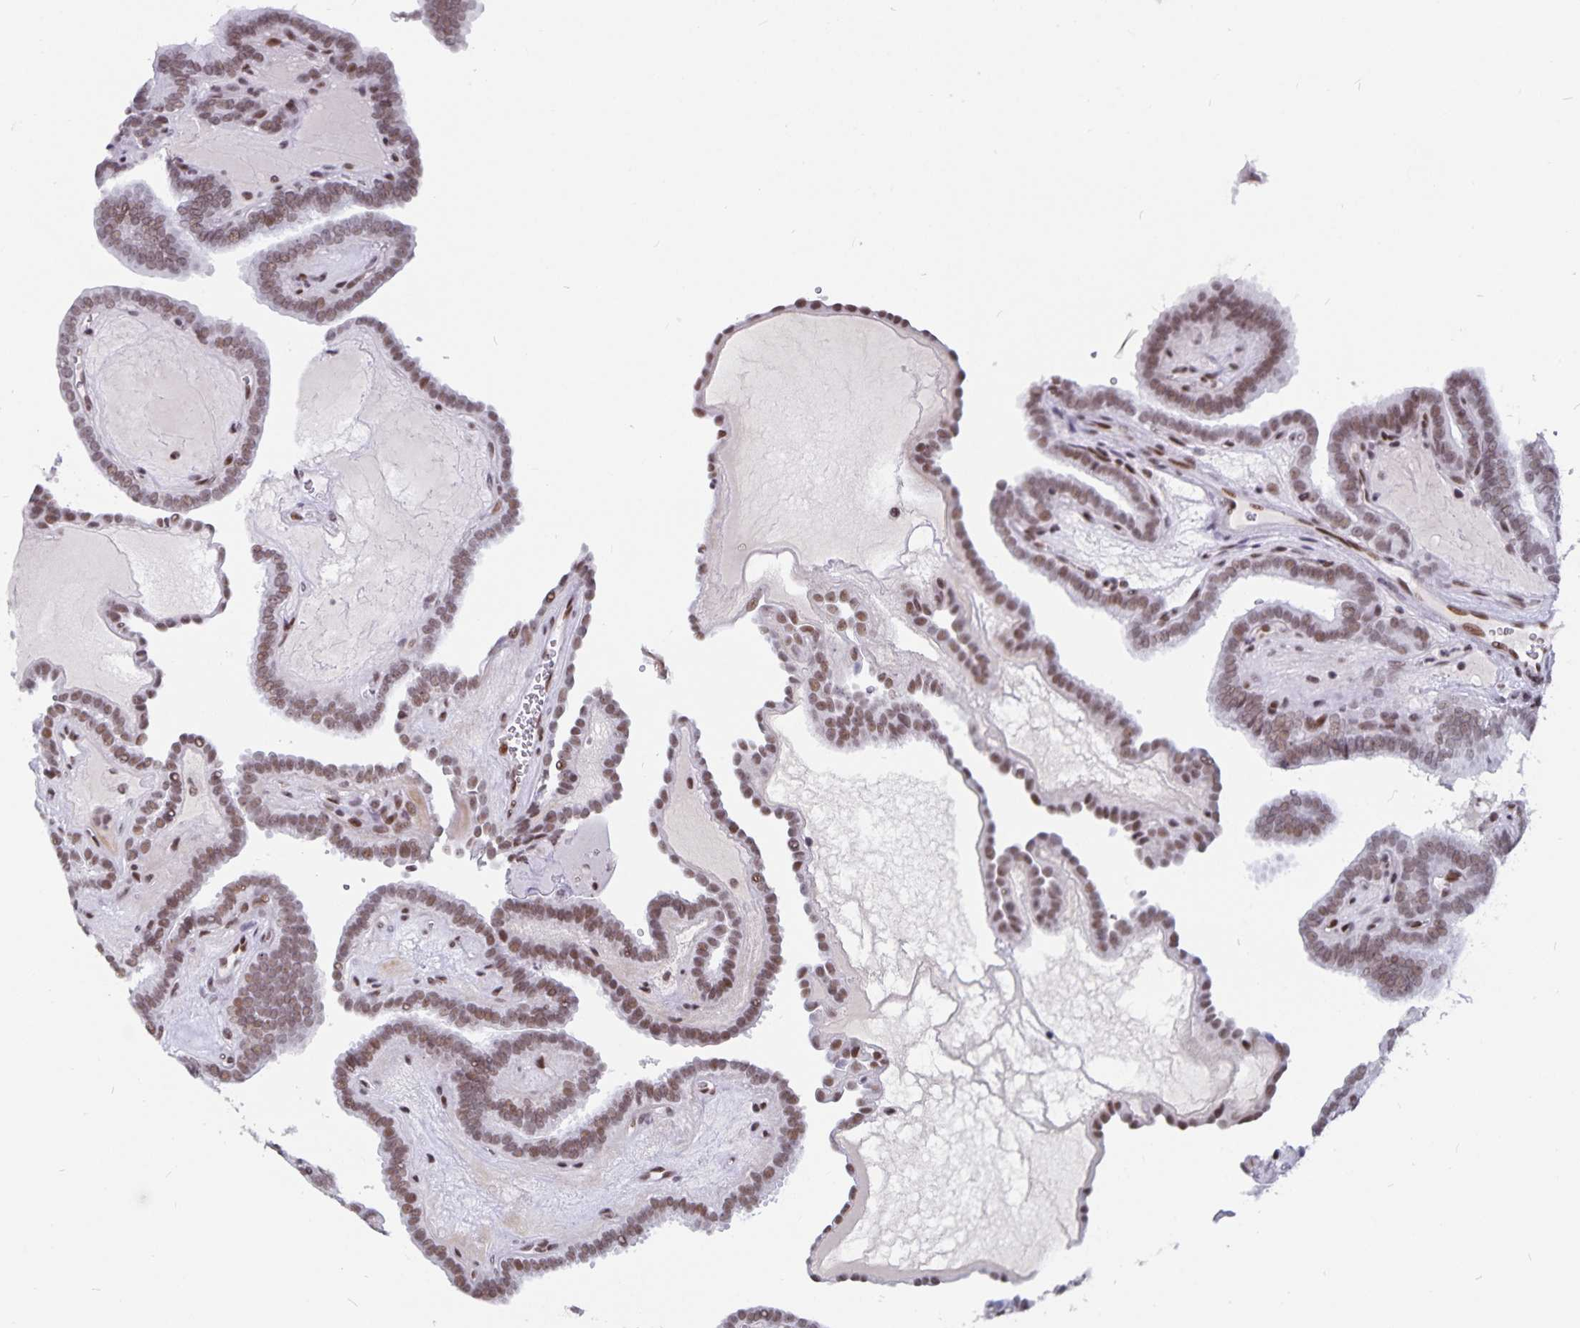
{"staining": {"intensity": "moderate", "quantity": ">75%", "location": "nuclear"}, "tissue": "thyroid cancer", "cell_type": "Tumor cells", "image_type": "cancer", "snomed": [{"axis": "morphology", "description": "Papillary adenocarcinoma, NOS"}, {"axis": "topography", "description": "Thyroid gland"}], "caption": "Moderate nuclear protein staining is present in about >75% of tumor cells in thyroid cancer (papillary adenocarcinoma).", "gene": "PBX2", "patient": {"sex": "female", "age": 21}}